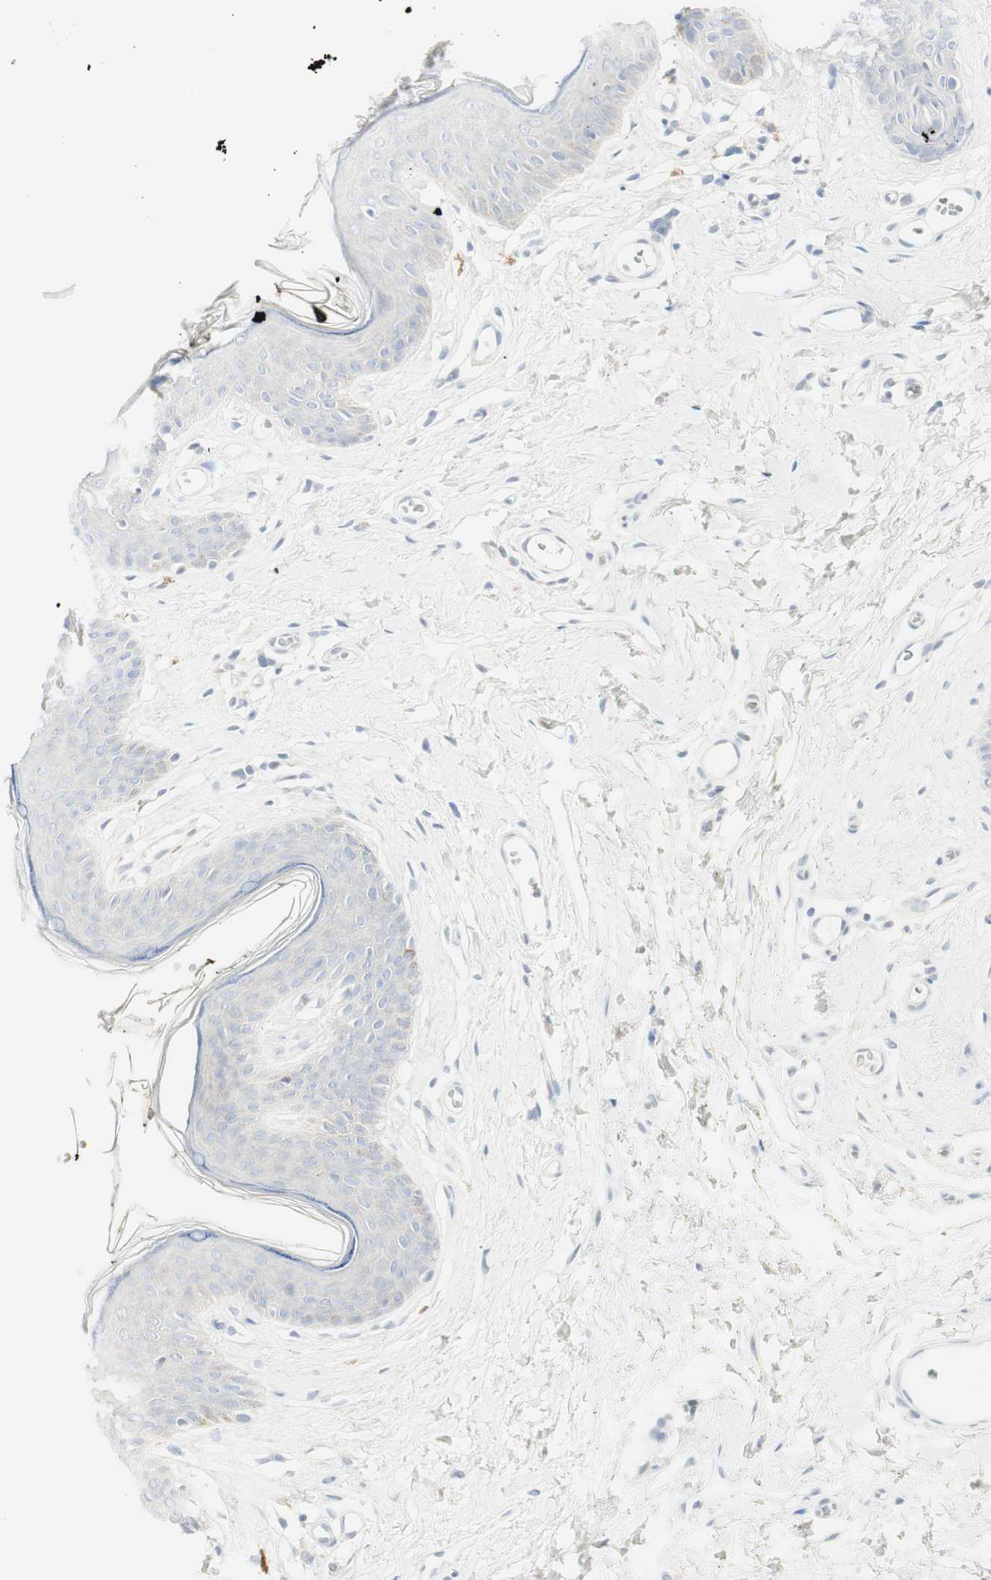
{"staining": {"intensity": "moderate", "quantity": "<25%", "location": "cytoplasmic/membranous"}, "tissue": "skin", "cell_type": "Epidermal cells", "image_type": "normal", "snomed": [{"axis": "morphology", "description": "Normal tissue, NOS"}, {"axis": "morphology", "description": "Inflammation, NOS"}, {"axis": "topography", "description": "Vulva"}], "caption": "A histopathology image showing moderate cytoplasmic/membranous staining in about <25% of epidermal cells in benign skin, as visualized by brown immunohistochemical staining.", "gene": "MDK", "patient": {"sex": "female", "age": 84}}